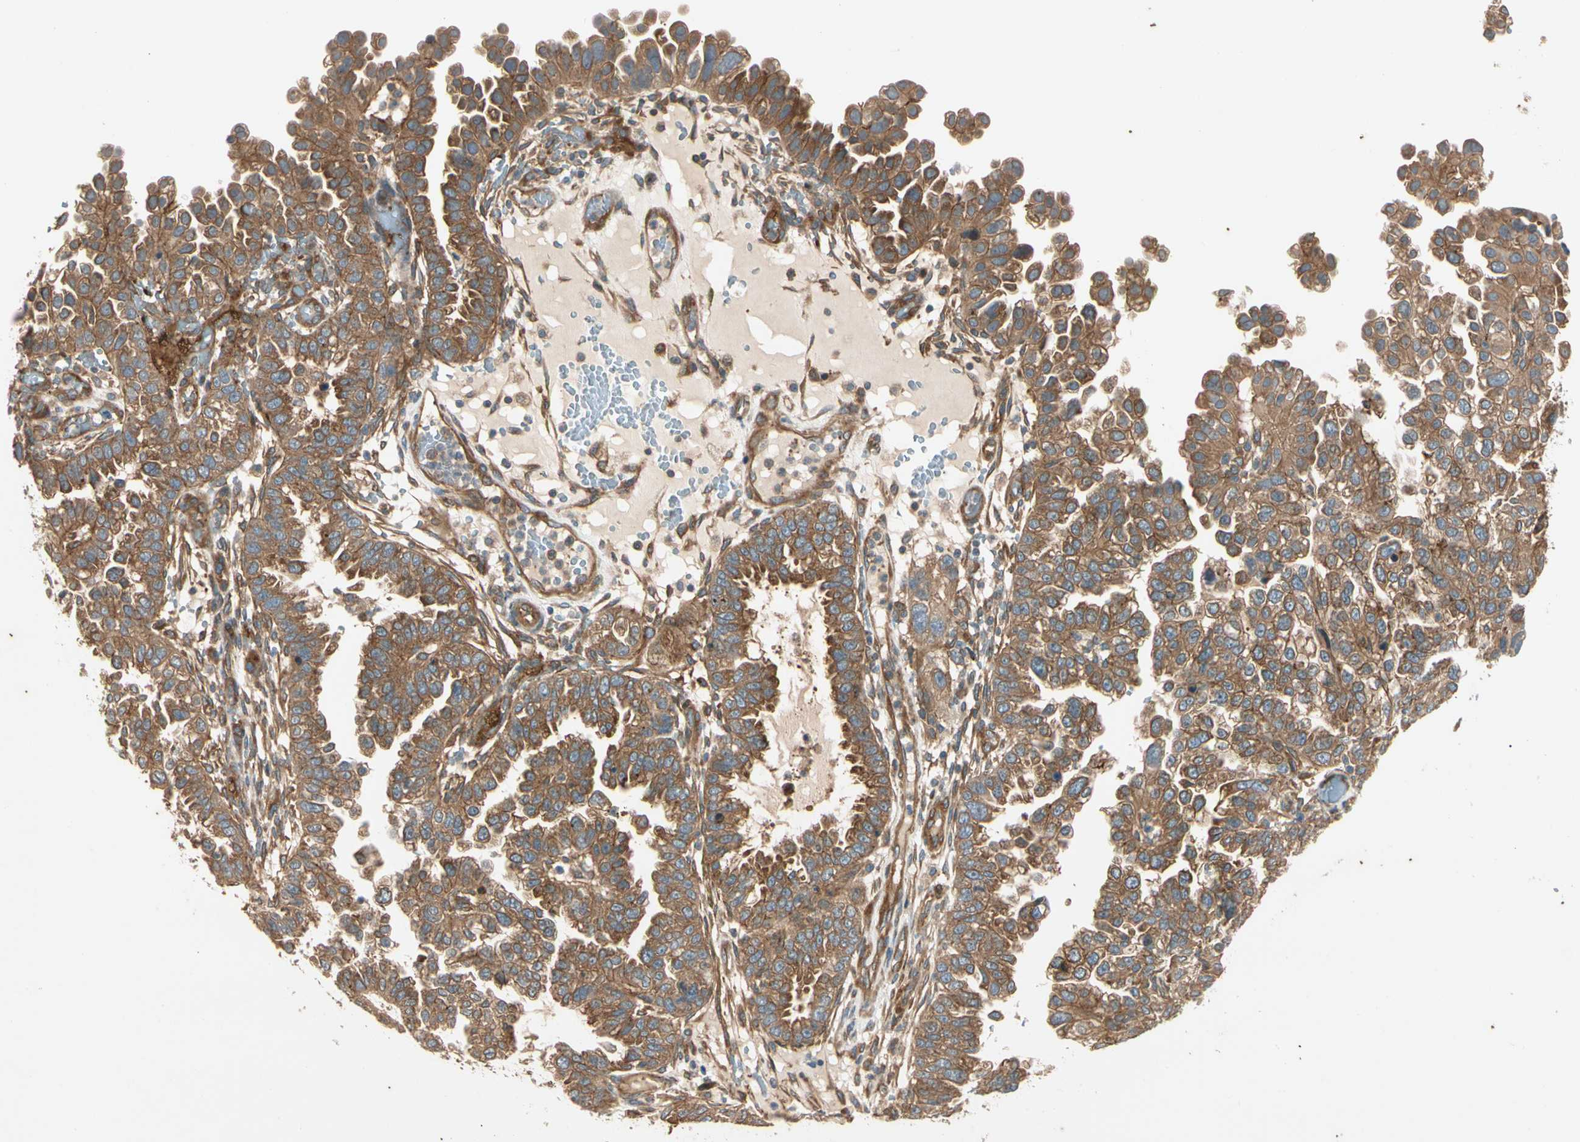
{"staining": {"intensity": "moderate", "quantity": ">75%", "location": "cytoplasmic/membranous"}, "tissue": "endometrial cancer", "cell_type": "Tumor cells", "image_type": "cancer", "snomed": [{"axis": "morphology", "description": "Adenocarcinoma, NOS"}, {"axis": "topography", "description": "Endometrium"}], "caption": "Approximately >75% of tumor cells in human endometrial cancer show moderate cytoplasmic/membranous protein positivity as visualized by brown immunohistochemical staining.", "gene": "ROCK2", "patient": {"sex": "female", "age": 85}}